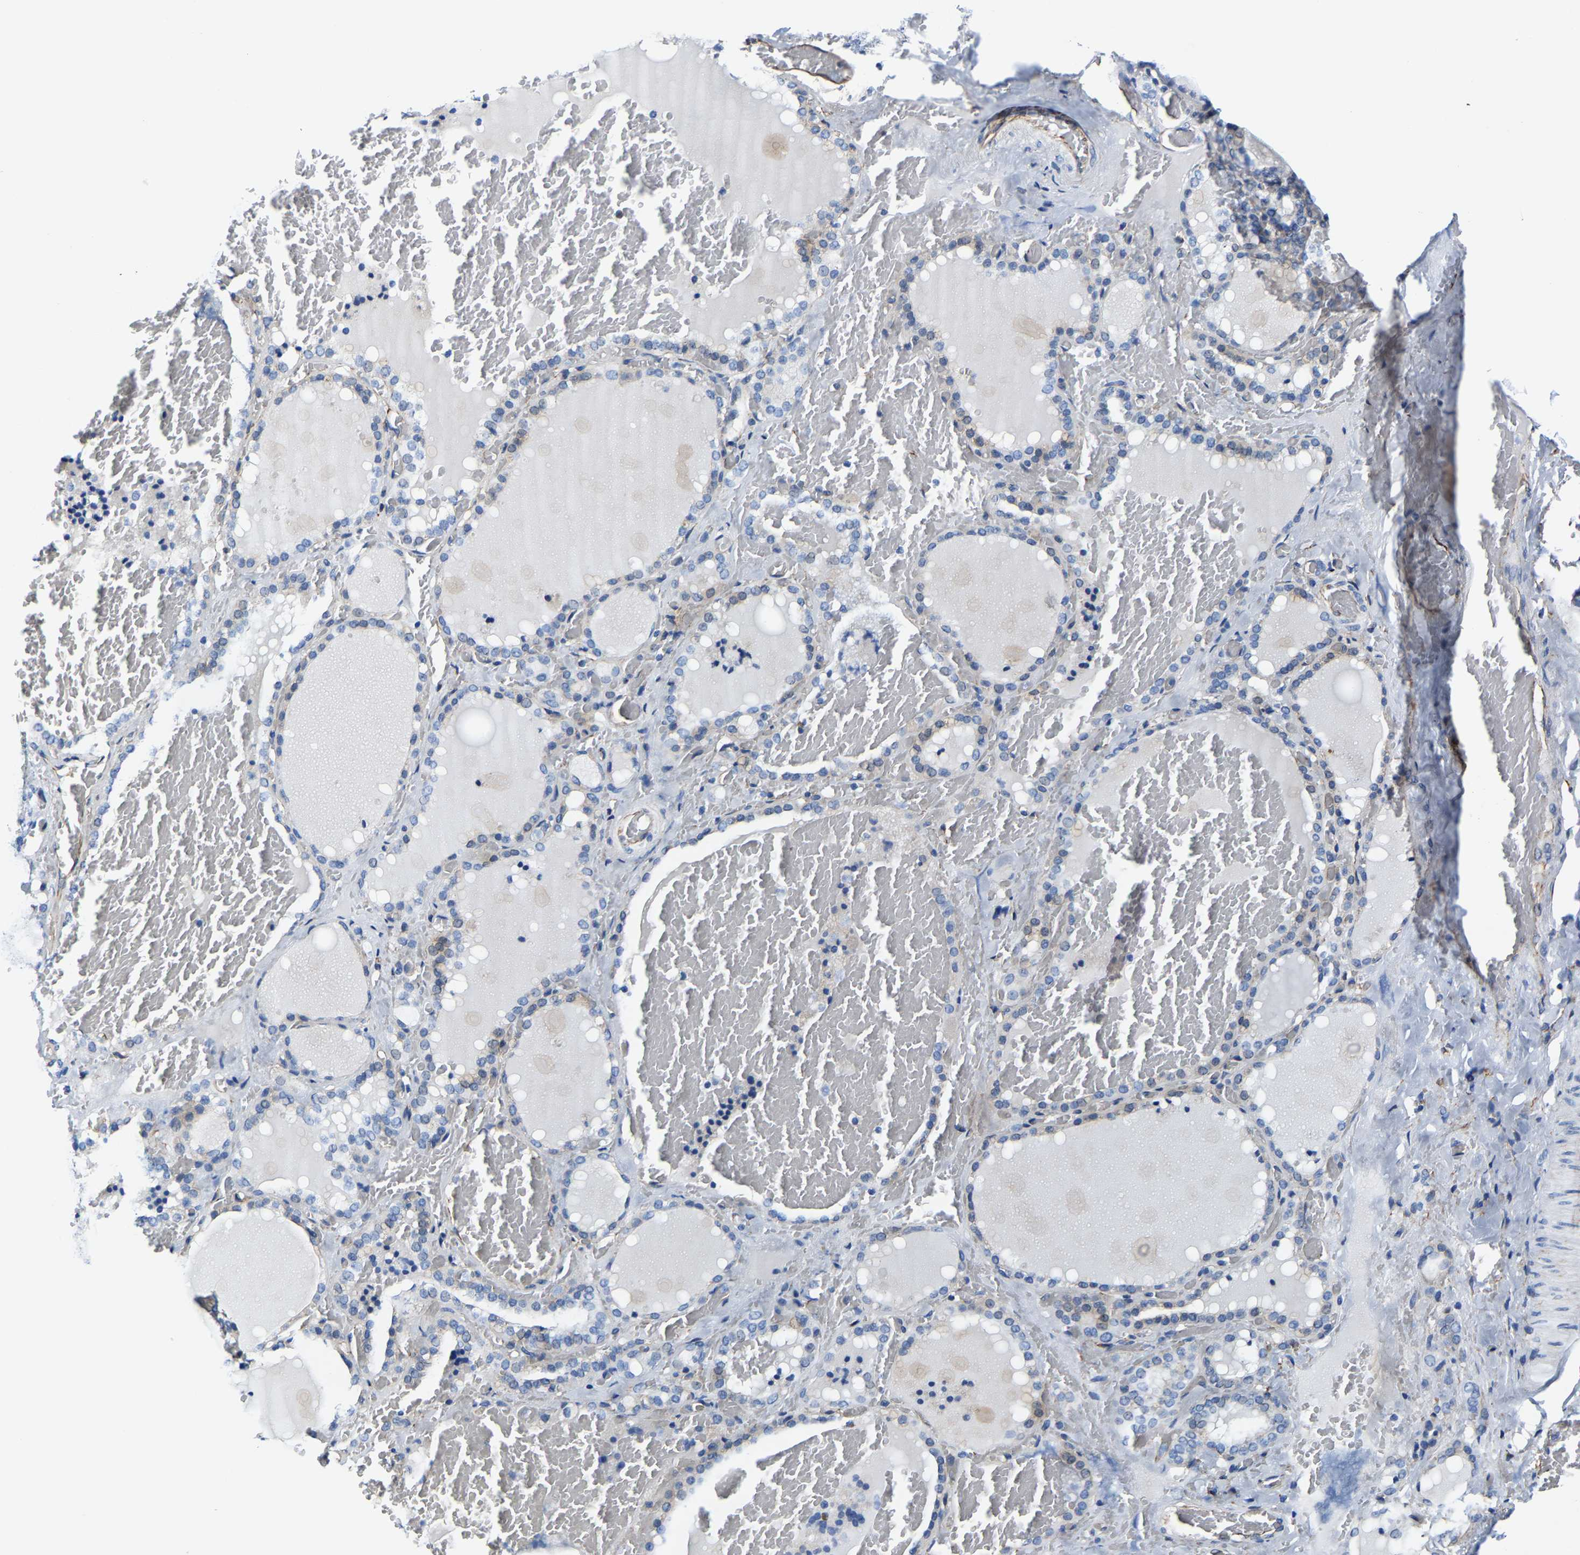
{"staining": {"intensity": "negative", "quantity": "none", "location": "none"}, "tissue": "thyroid gland", "cell_type": "Glandular cells", "image_type": "normal", "snomed": [{"axis": "morphology", "description": "Normal tissue, NOS"}, {"axis": "topography", "description": "Thyroid gland"}], "caption": "Immunohistochemistry (IHC) histopathology image of normal human thyroid gland stained for a protein (brown), which displays no expression in glandular cells. The staining is performed using DAB brown chromogen with nuclei counter-stained in using hematoxylin.", "gene": "MMEL1", "patient": {"sex": "female", "age": 22}}